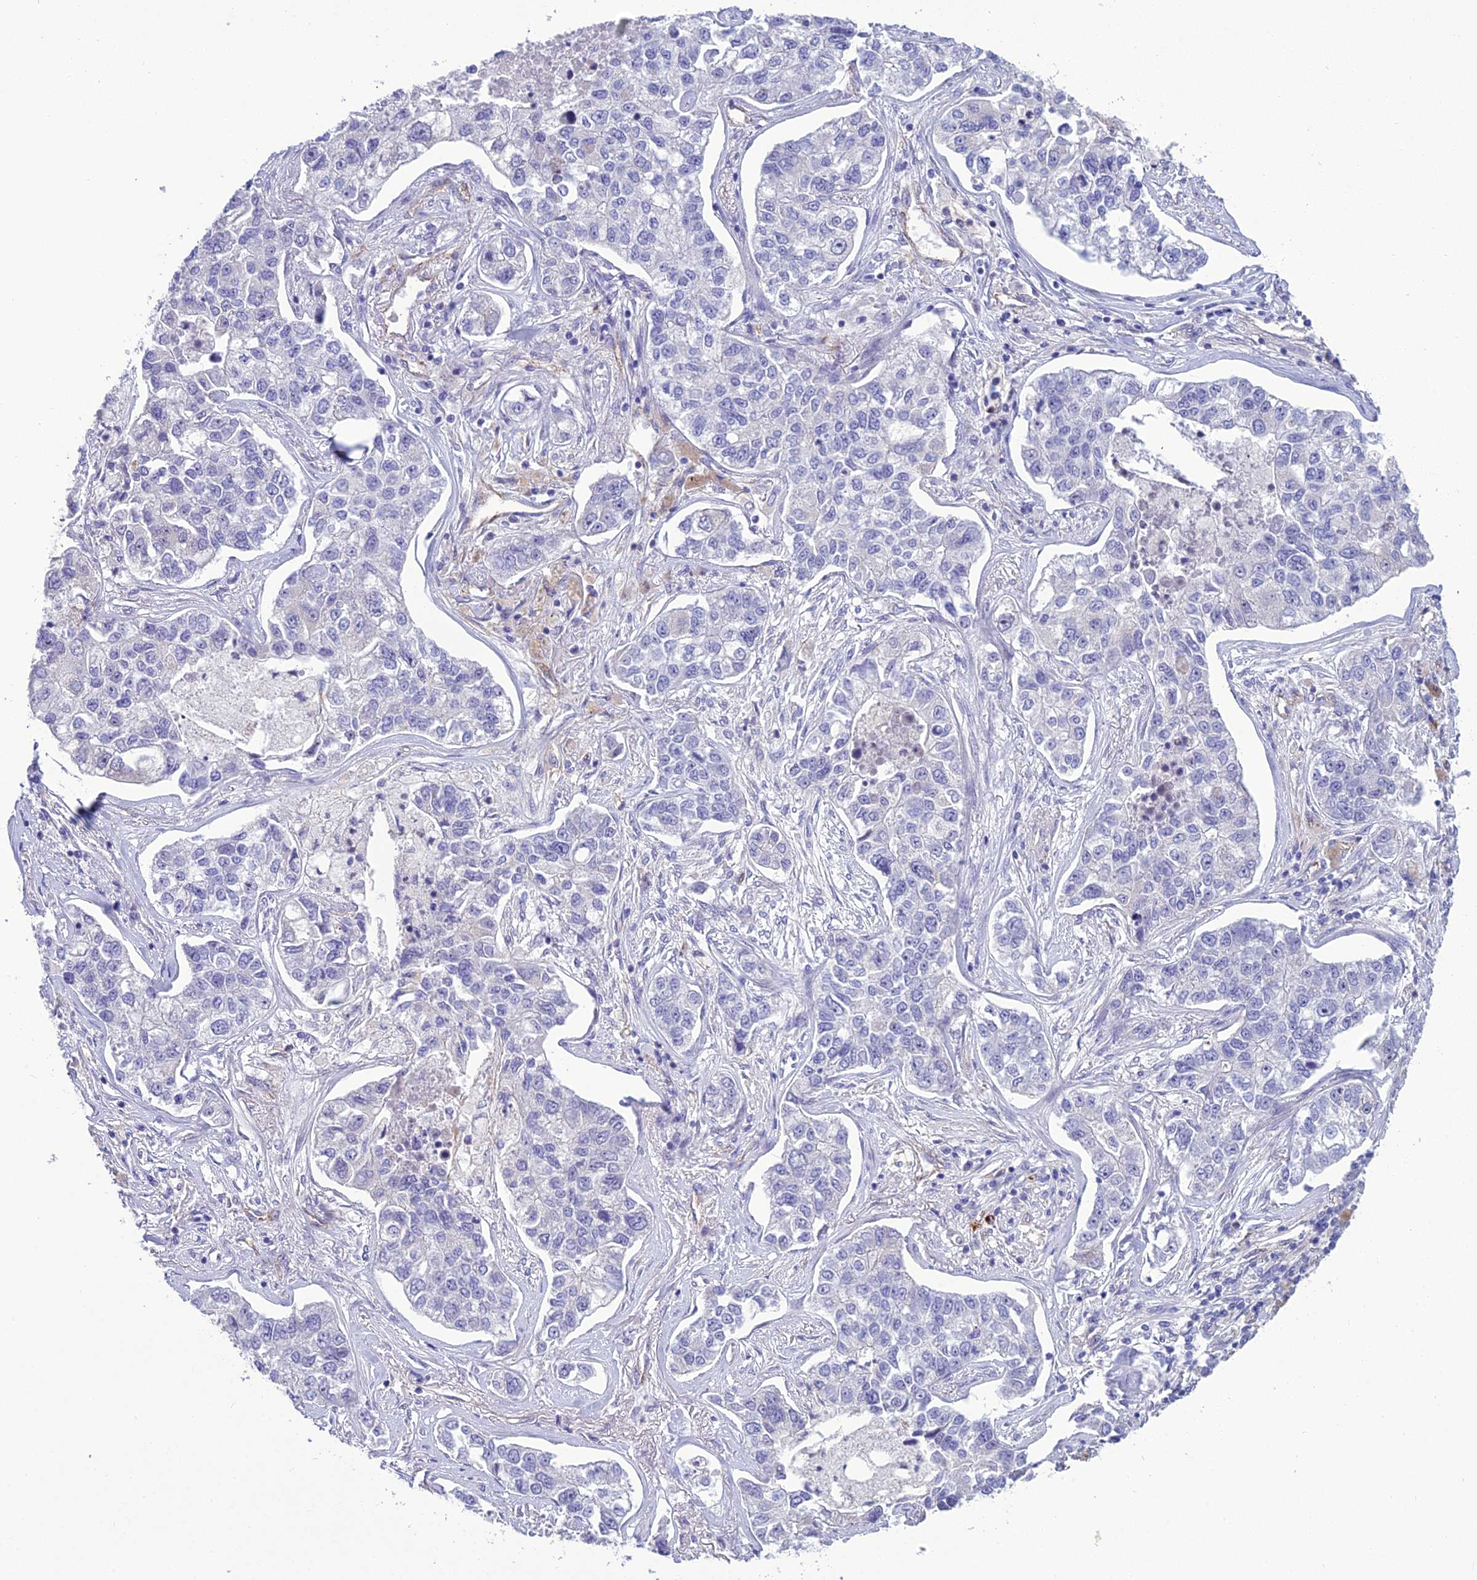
{"staining": {"intensity": "negative", "quantity": "none", "location": "none"}, "tissue": "lung cancer", "cell_type": "Tumor cells", "image_type": "cancer", "snomed": [{"axis": "morphology", "description": "Adenocarcinoma, NOS"}, {"axis": "topography", "description": "Lung"}], "caption": "The photomicrograph shows no significant expression in tumor cells of lung cancer (adenocarcinoma). (Brightfield microscopy of DAB (3,3'-diaminobenzidine) IHC at high magnification).", "gene": "BBS7", "patient": {"sex": "male", "age": 49}}